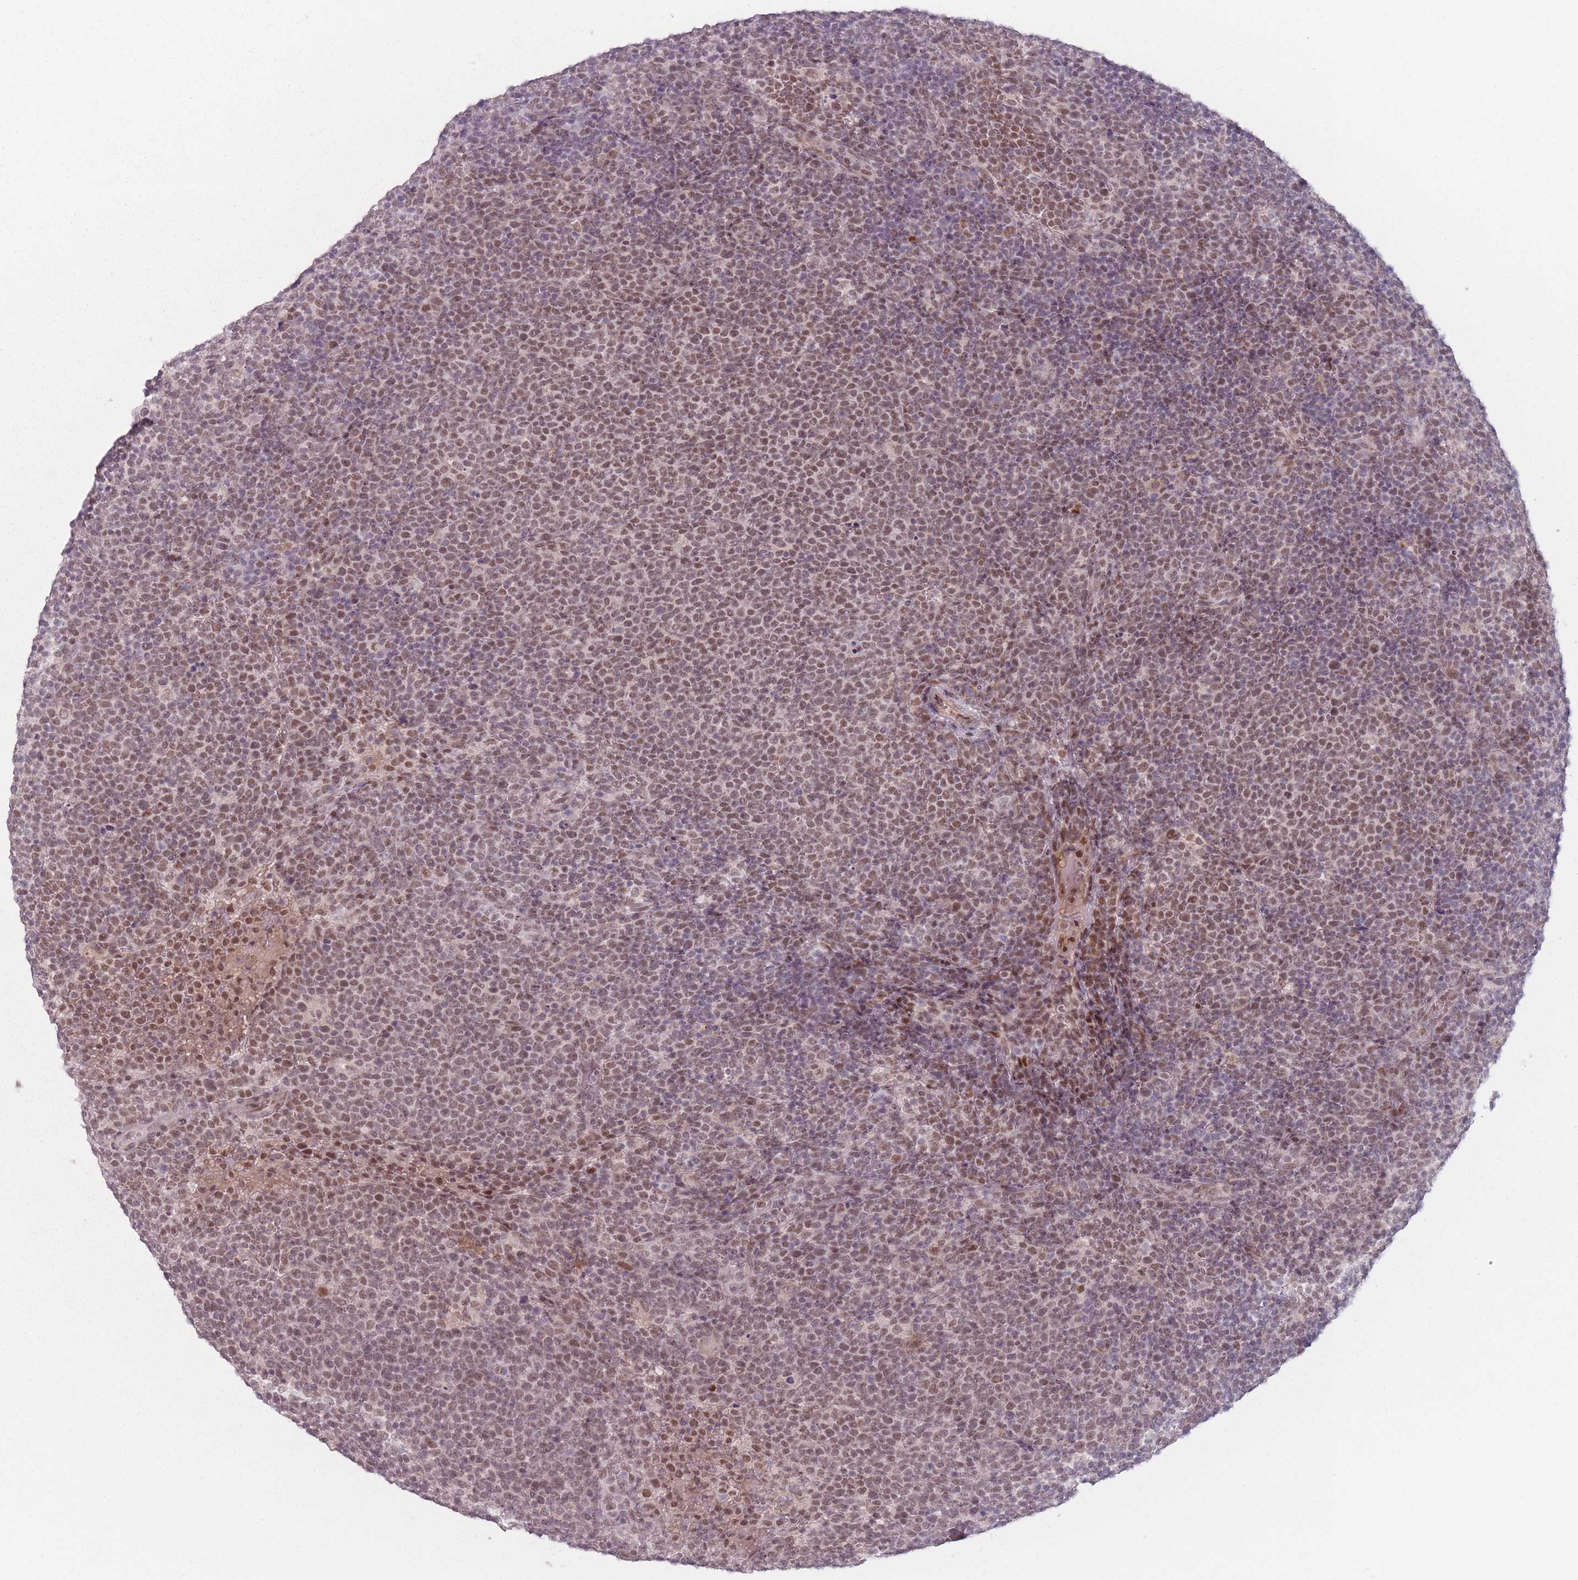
{"staining": {"intensity": "moderate", "quantity": ">75%", "location": "nuclear"}, "tissue": "lymphoma", "cell_type": "Tumor cells", "image_type": "cancer", "snomed": [{"axis": "morphology", "description": "Malignant lymphoma, non-Hodgkin's type, High grade"}, {"axis": "topography", "description": "Lymph node"}], "caption": "High-power microscopy captured an IHC micrograph of malignant lymphoma, non-Hodgkin's type (high-grade), revealing moderate nuclear staining in about >75% of tumor cells.", "gene": "OR10C1", "patient": {"sex": "male", "age": 61}}